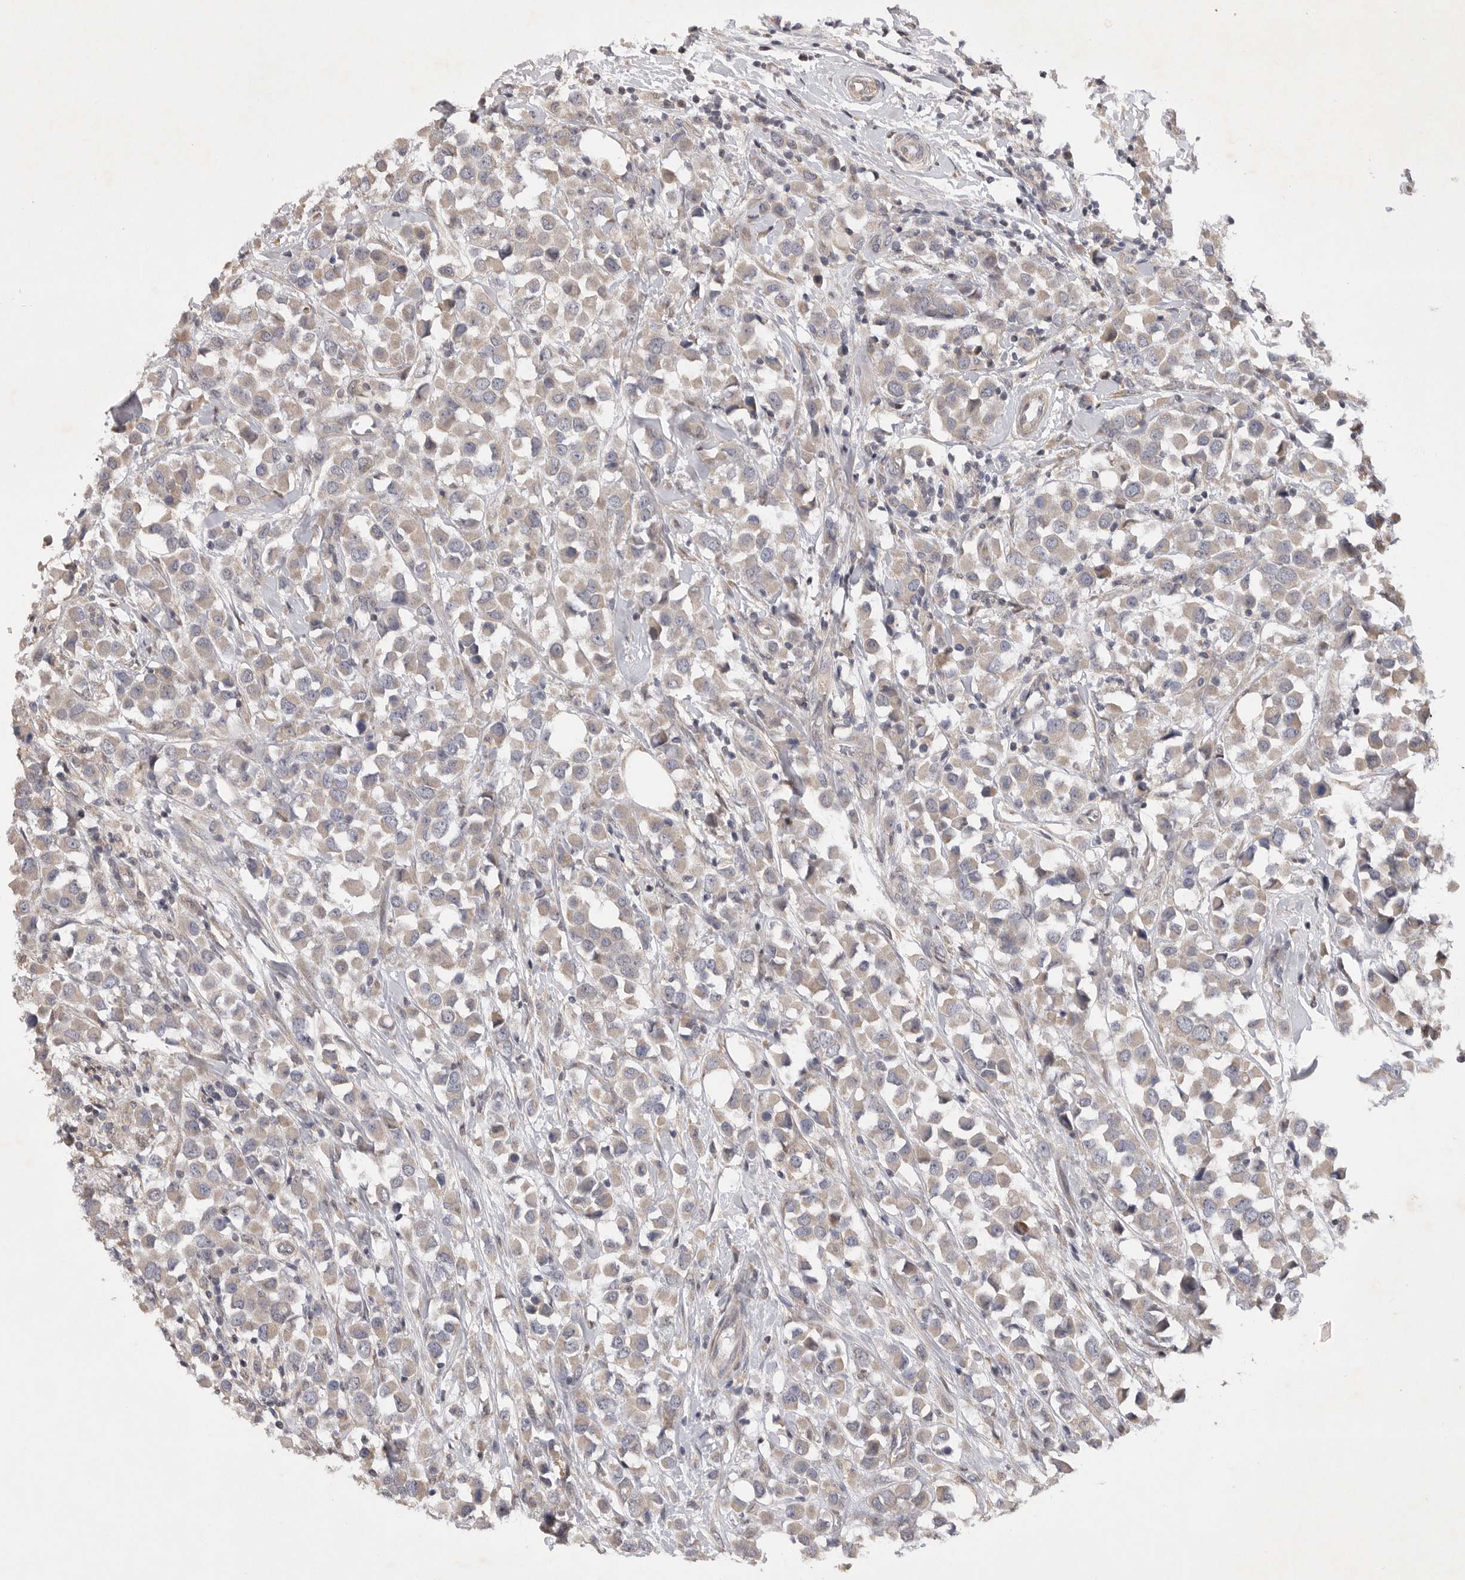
{"staining": {"intensity": "weak", "quantity": ">75%", "location": "cytoplasmic/membranous"}, "tissue": "breast cancer", "cell_type": "Tumor cells", "image_type": "cancer", "snomed": [{"axis": "morphology", "description": "Duct carcinoma"}, {"axis": "topography", "description": "Breast"}], "caption": "Brown immunohistochemical staining in human intraductal carcinoma (breast) shows weak cytoplasmic/membranous staining in about >75% of tumor cells. The staining was performed using DAB (3,3'-diaminobenzidine), with brown indicating positive protein expression. Nuclei are stained blue with hematoxylin.", "gene": "EDEM3", "patient": {"sex": "female", "age": 61}}